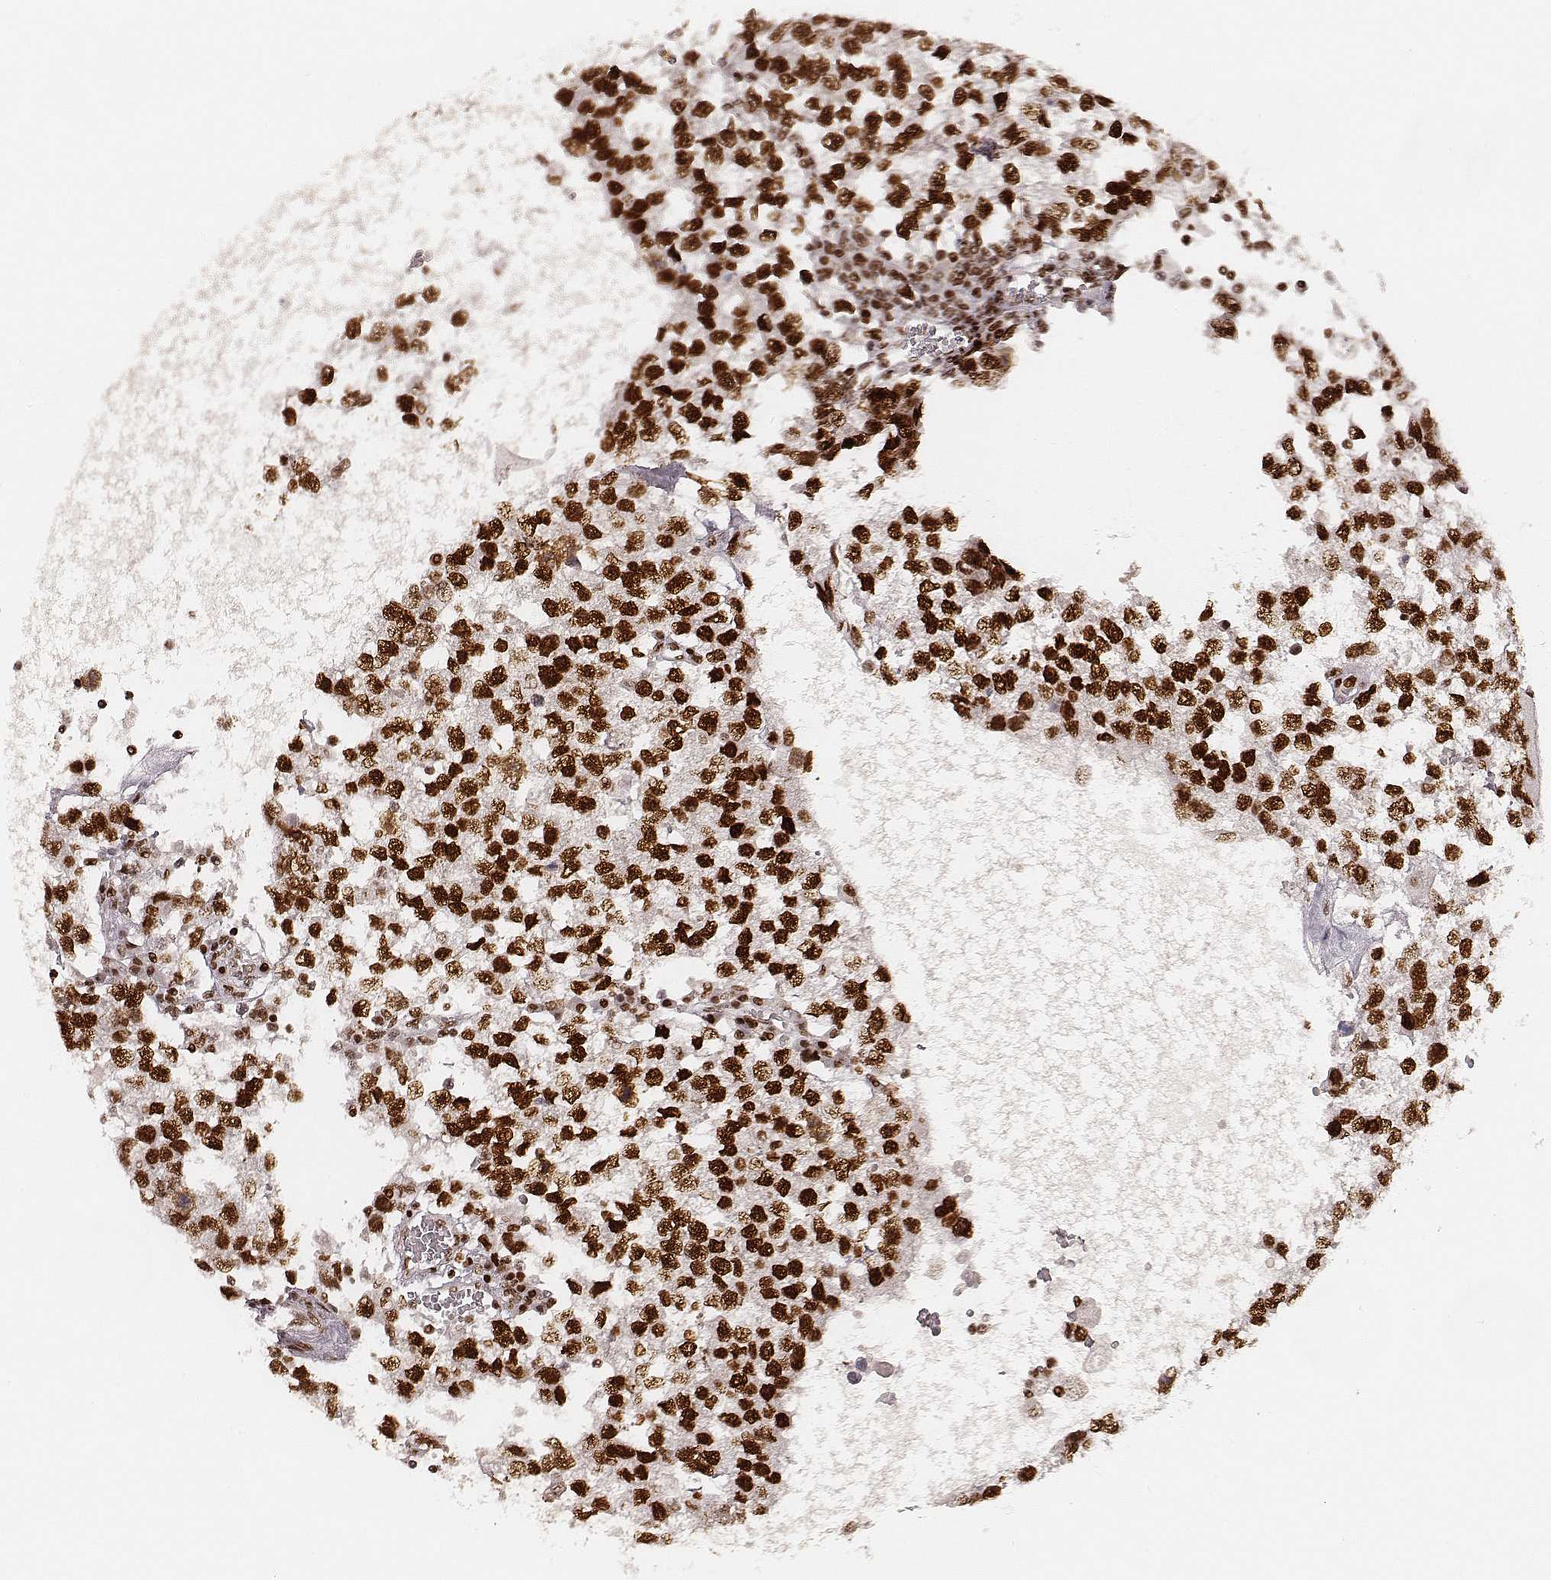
{"staining": {"intensity": "strong", "quantity": ">75%", "location": "nuclear"}, "tissue": "testis cancer", "cell_type": "Tumor cells", "image_type": "cancer", "snomed": [{"axis": "morphology", "description": "Seminoma, NOS"}, {"axis": "topography", "description": "Testis"}], "caption": "Strong nuclear protein positivity is present in approximately >75% of tumor cells in testis seminoma.", "gene": "HNRNPC", "patient": {"sex": "male", "age": 34}}